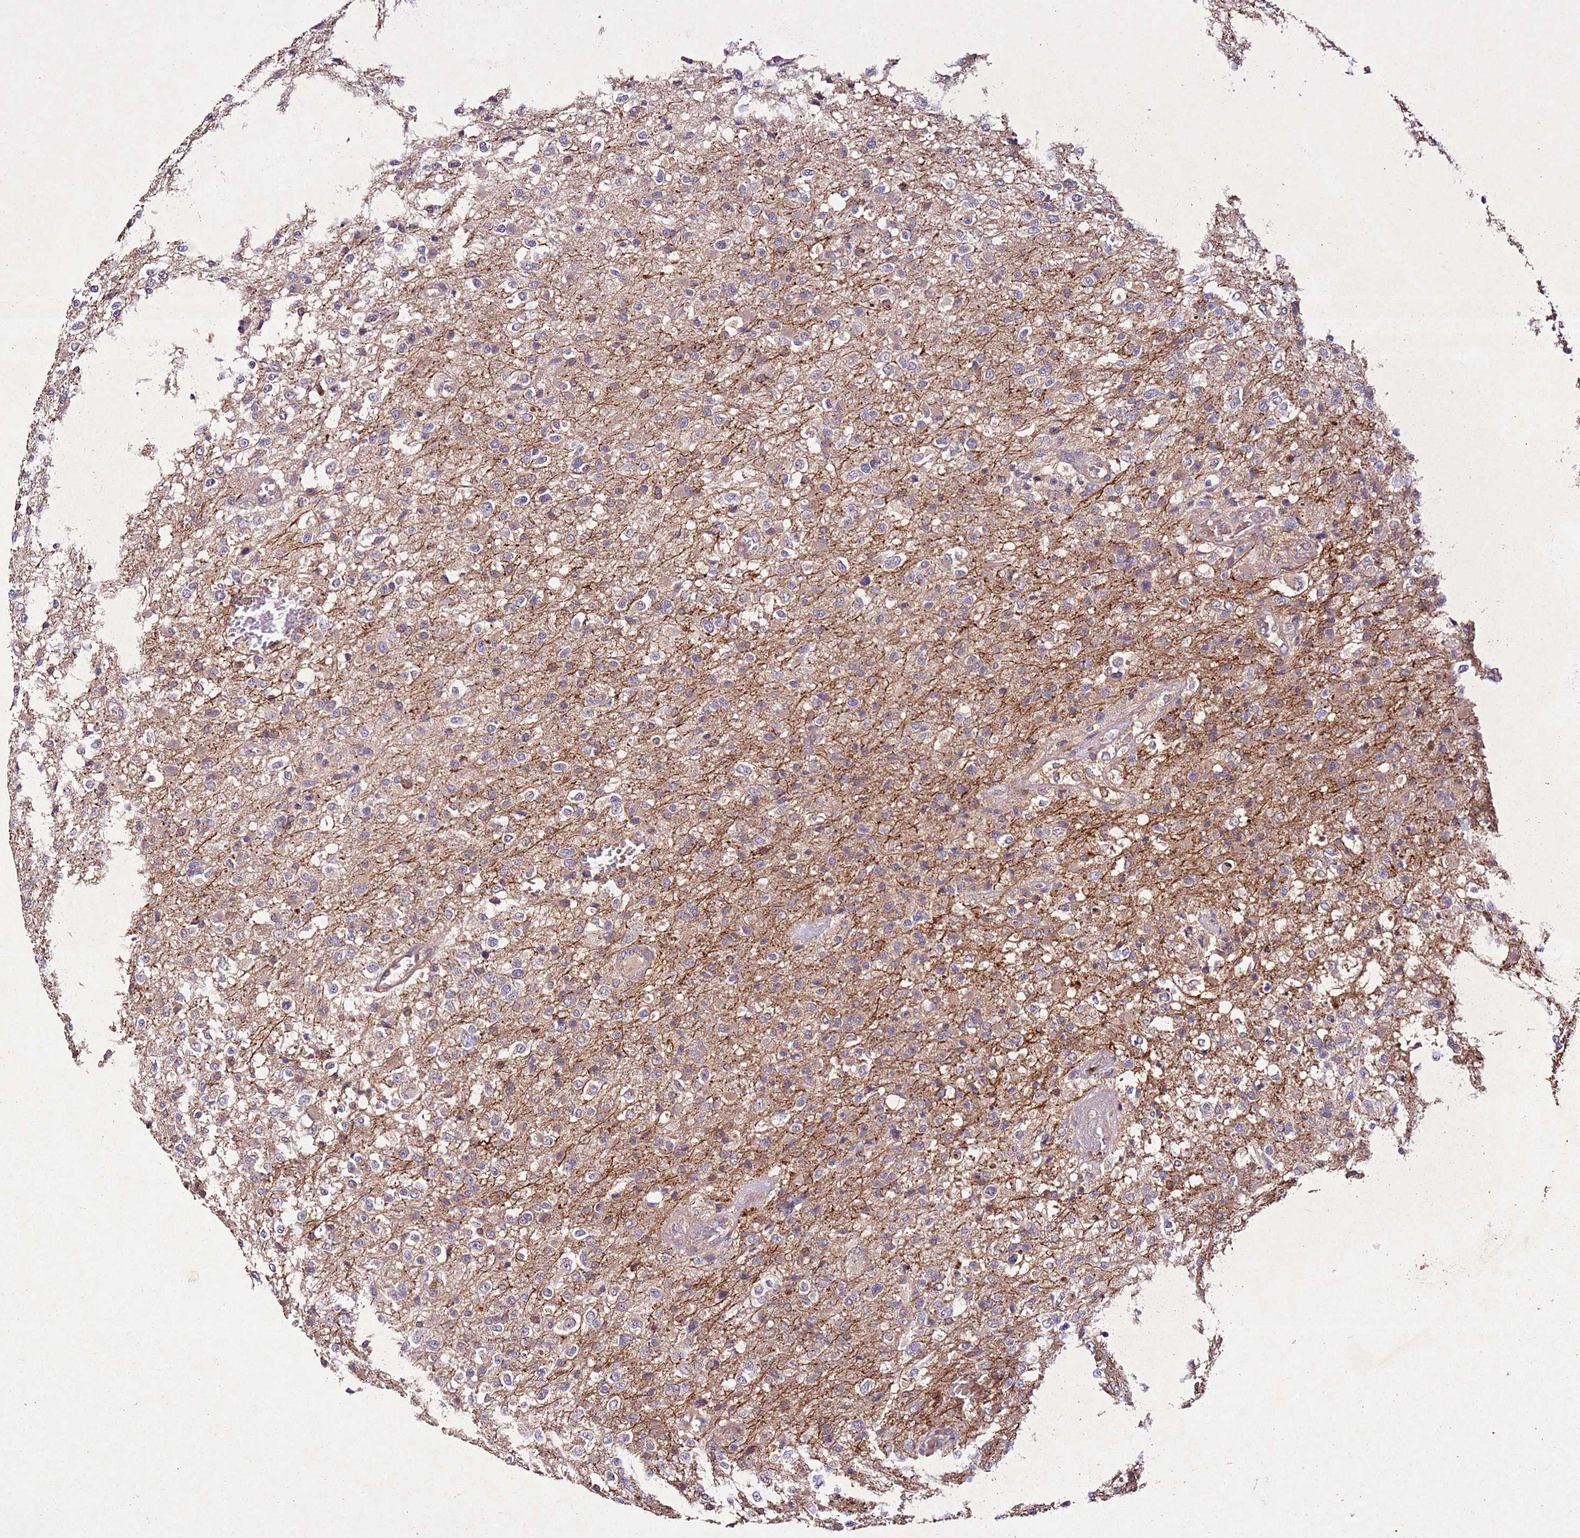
{"staining": {"intensity": "weak", "quantity": "<25%", "location": "cytoplasmic/membranous"}, "tissue": "glioma", "cell_type": "Tumor cells", "image_type": "cancer", "snomed": [{"axis": "morphology", "description": "Glioma, malignant, High grade"}, {"axis": "topography", "description": "Brain"}], "caption": "Immunohistochemical staining of glioma displays no significant positivity in tumor cells. (IHC, brightfield microscopy, high magnification).", "gene": "PTMA", "patient": {"sex": "female", "age": 74}}